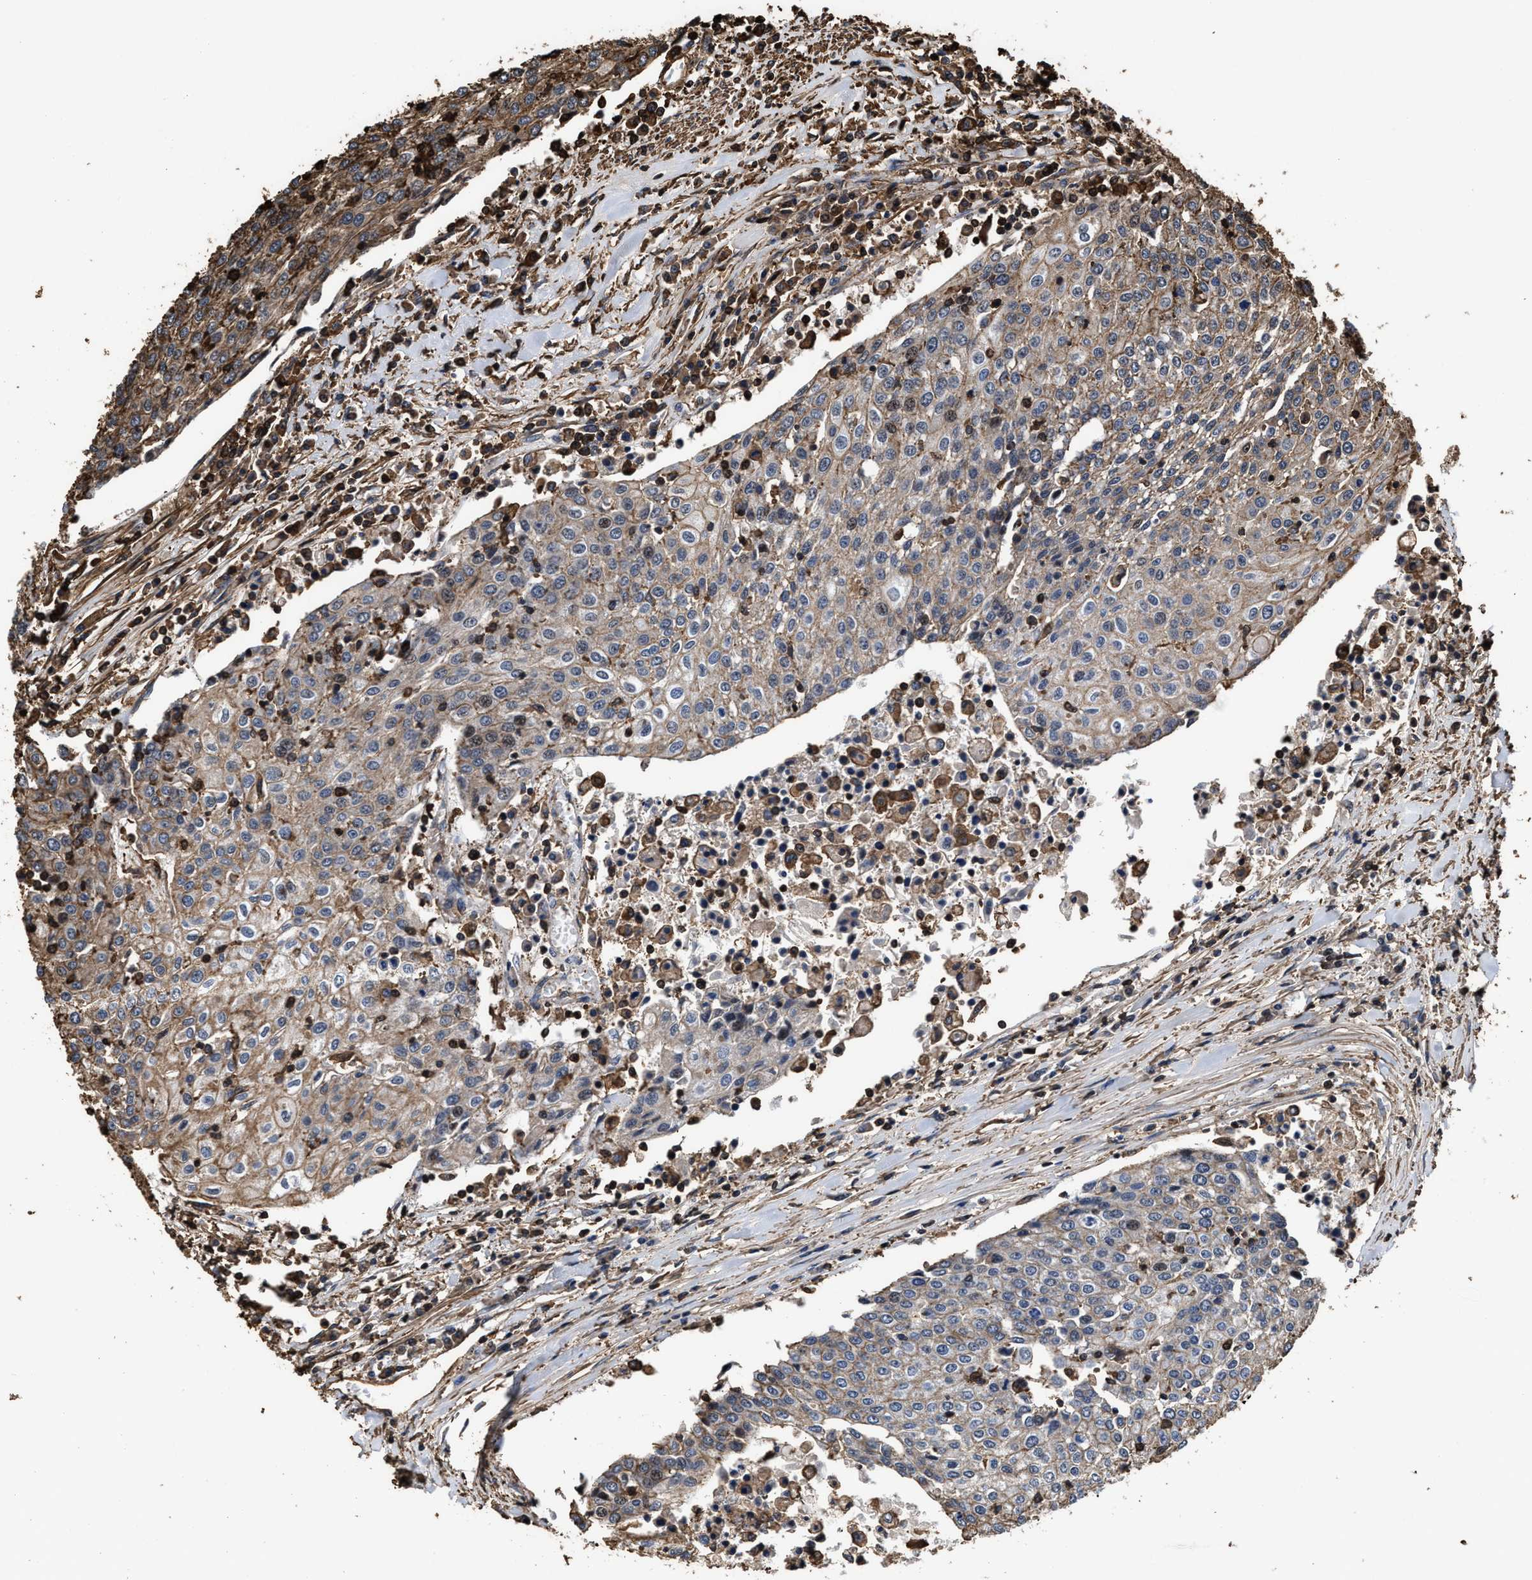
{"staining": {"intensity": "moderate", "quantity": "<25%", "location": "cytoplasmic/membranous"}, "tissue": "urothelial cancer", "cell_type": "Tumor cells", "image_type": "cancer", "snomed": [{"axis": "morphology", "description": "Urothelial carcinoma, High grade"}, {"axis": "topography", "description": "Urinary bladder"}], "caption": "Immunohistochemistry photomicrograph of urothelial cancer stained for a protein (brown), which demonstrates low levels of moderate cytoplasmic/membranous positivity in about <25% of tumor cells.", "gene": "KBTBD2", "patient": {"sex": "female", "age": 85}}